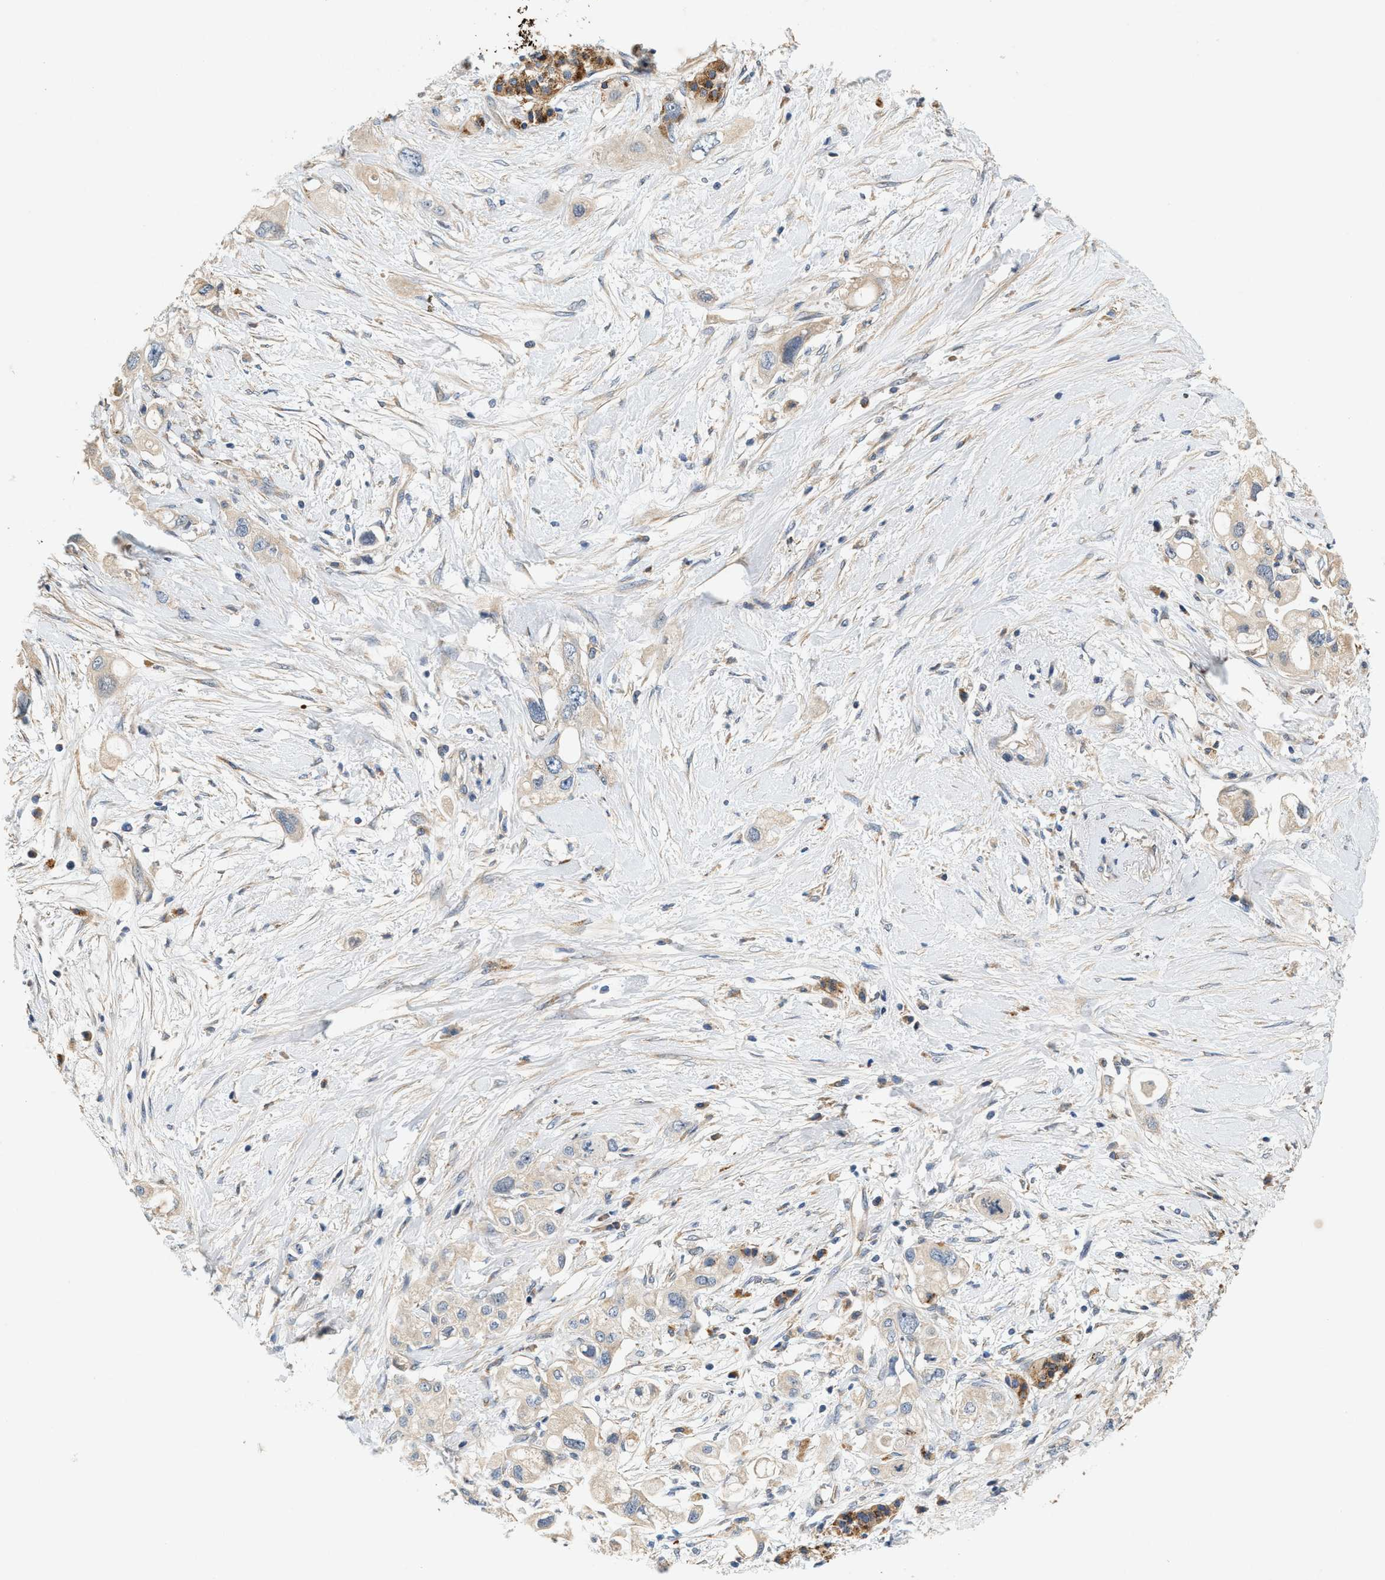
{"staining": {"intensity": "negative", "quantity": "none", "location": "none"}, "tissue": "pancreatic cancer", "cell_type": "Tumor cells", "image_type": "cancer", "snomed": [{"axis": "morphology", "description": "Adenocarcinoma, NOS"}, {"axis": "topography", "description": "Pancreas"}], "caption": "High magnification brightfield microscopy of pancreatic adenocarcinoma stained with DAB (3,3'-diaminobenzidine) (brown) and counterstained with hematoxylin (blue): tumor cells show no significant staining.", "gene": "DUSP10", "patient": {"sex": "female", "age": 56}}